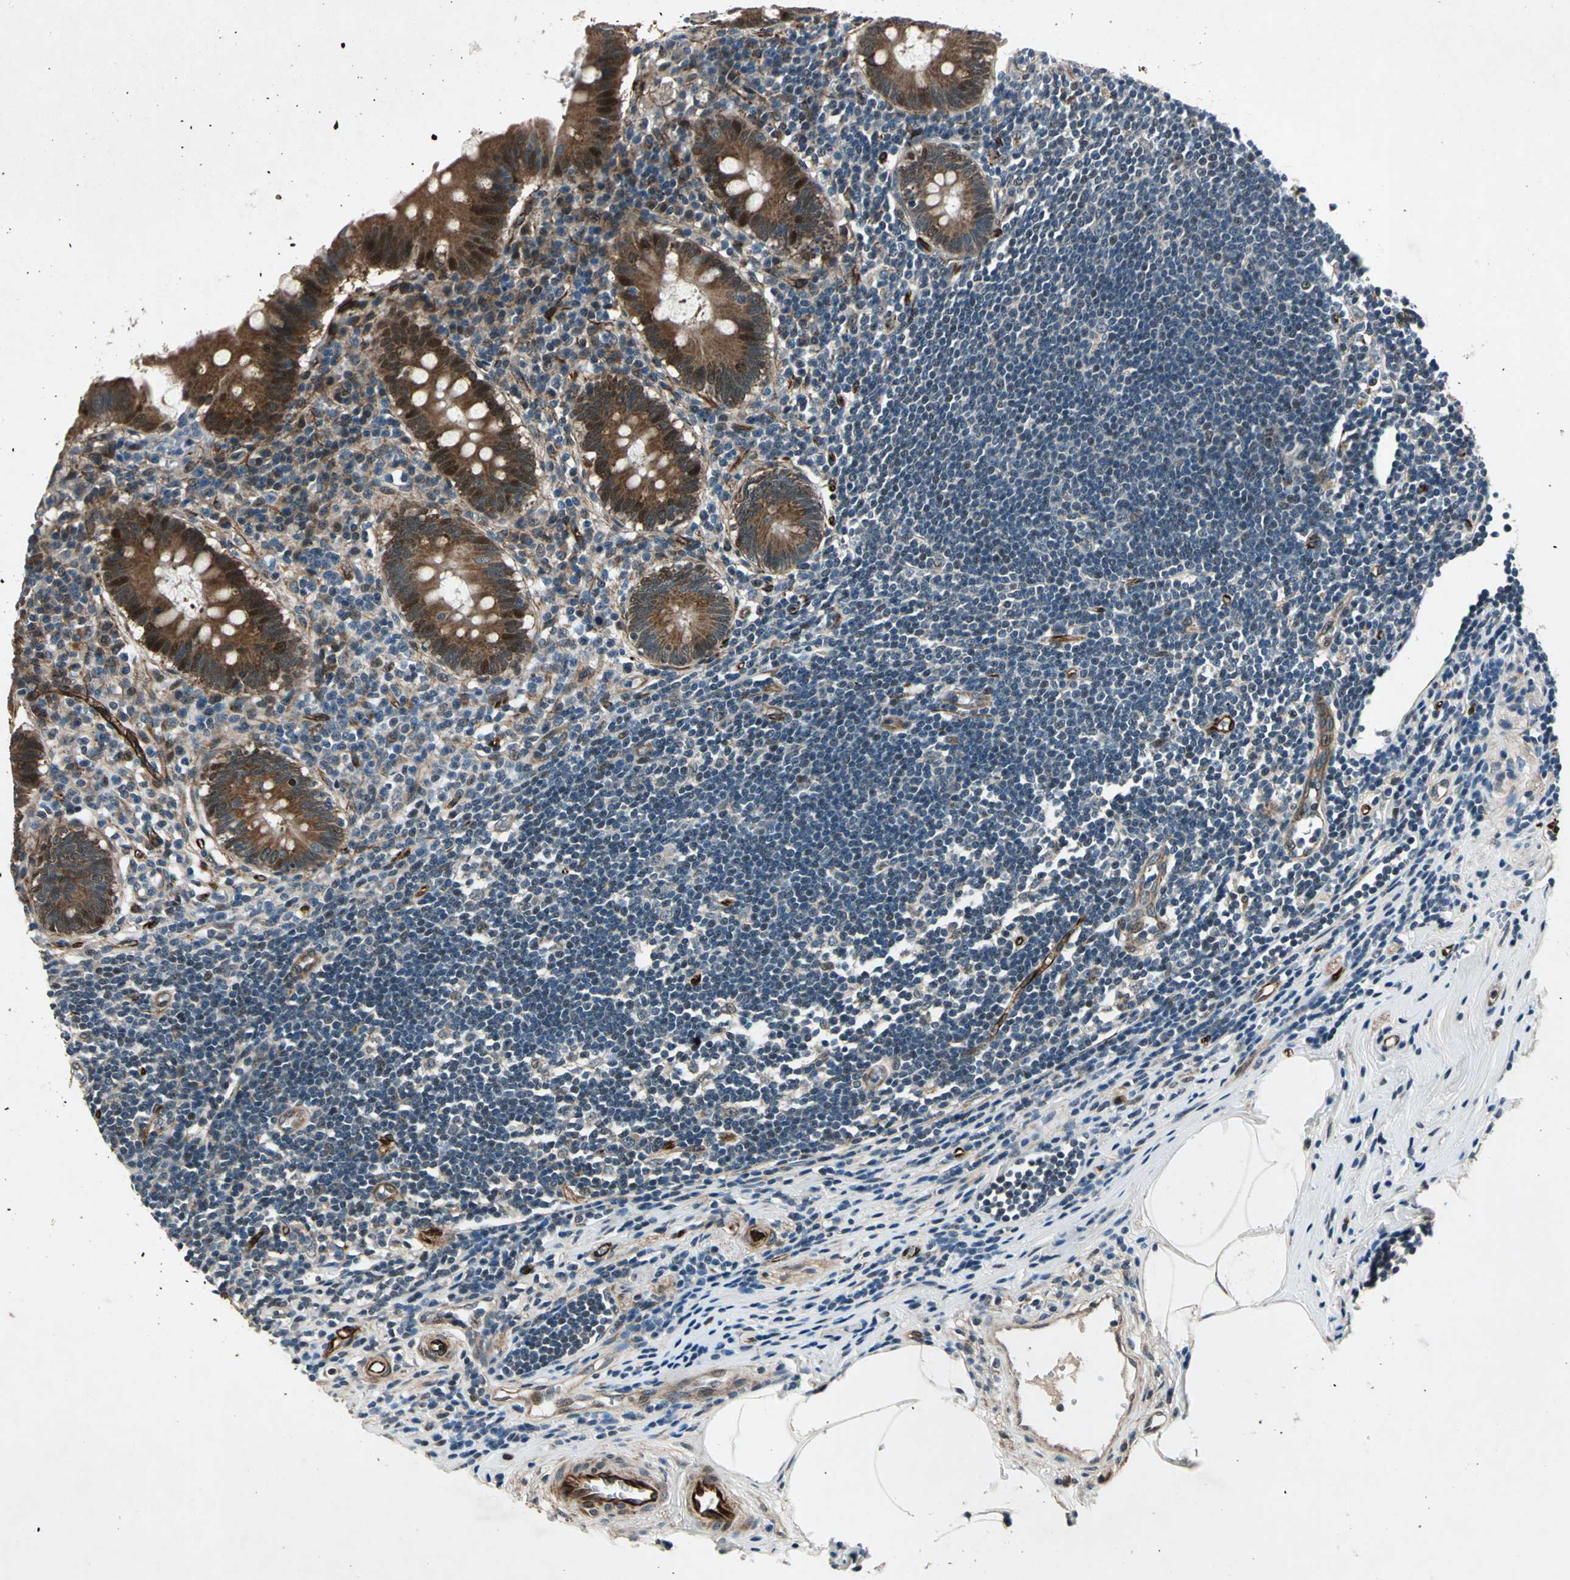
{"staining": {"intensity": "strong", "quantity": ">75%", "location": "cytoplasmic/membranous,nuclear"}, "tissue": "appendix", "cell_type": "Glandular cells", "image_type": "normal", "snomed": [{"axis": "morphology", "description": "Normal tissue, NOS"}, {"axis": "topography", "description": "Appendix"}], "caption": "A high-resolution photomicrograph shows immunohistochemistry (IHC) staining of benign appendix, which shows strong cytoplasmic/membranous,nuclear positivity in about >75% of glandular cells.", "gene": "EXD2", "patient": {"sex": "female", "age": 50}}